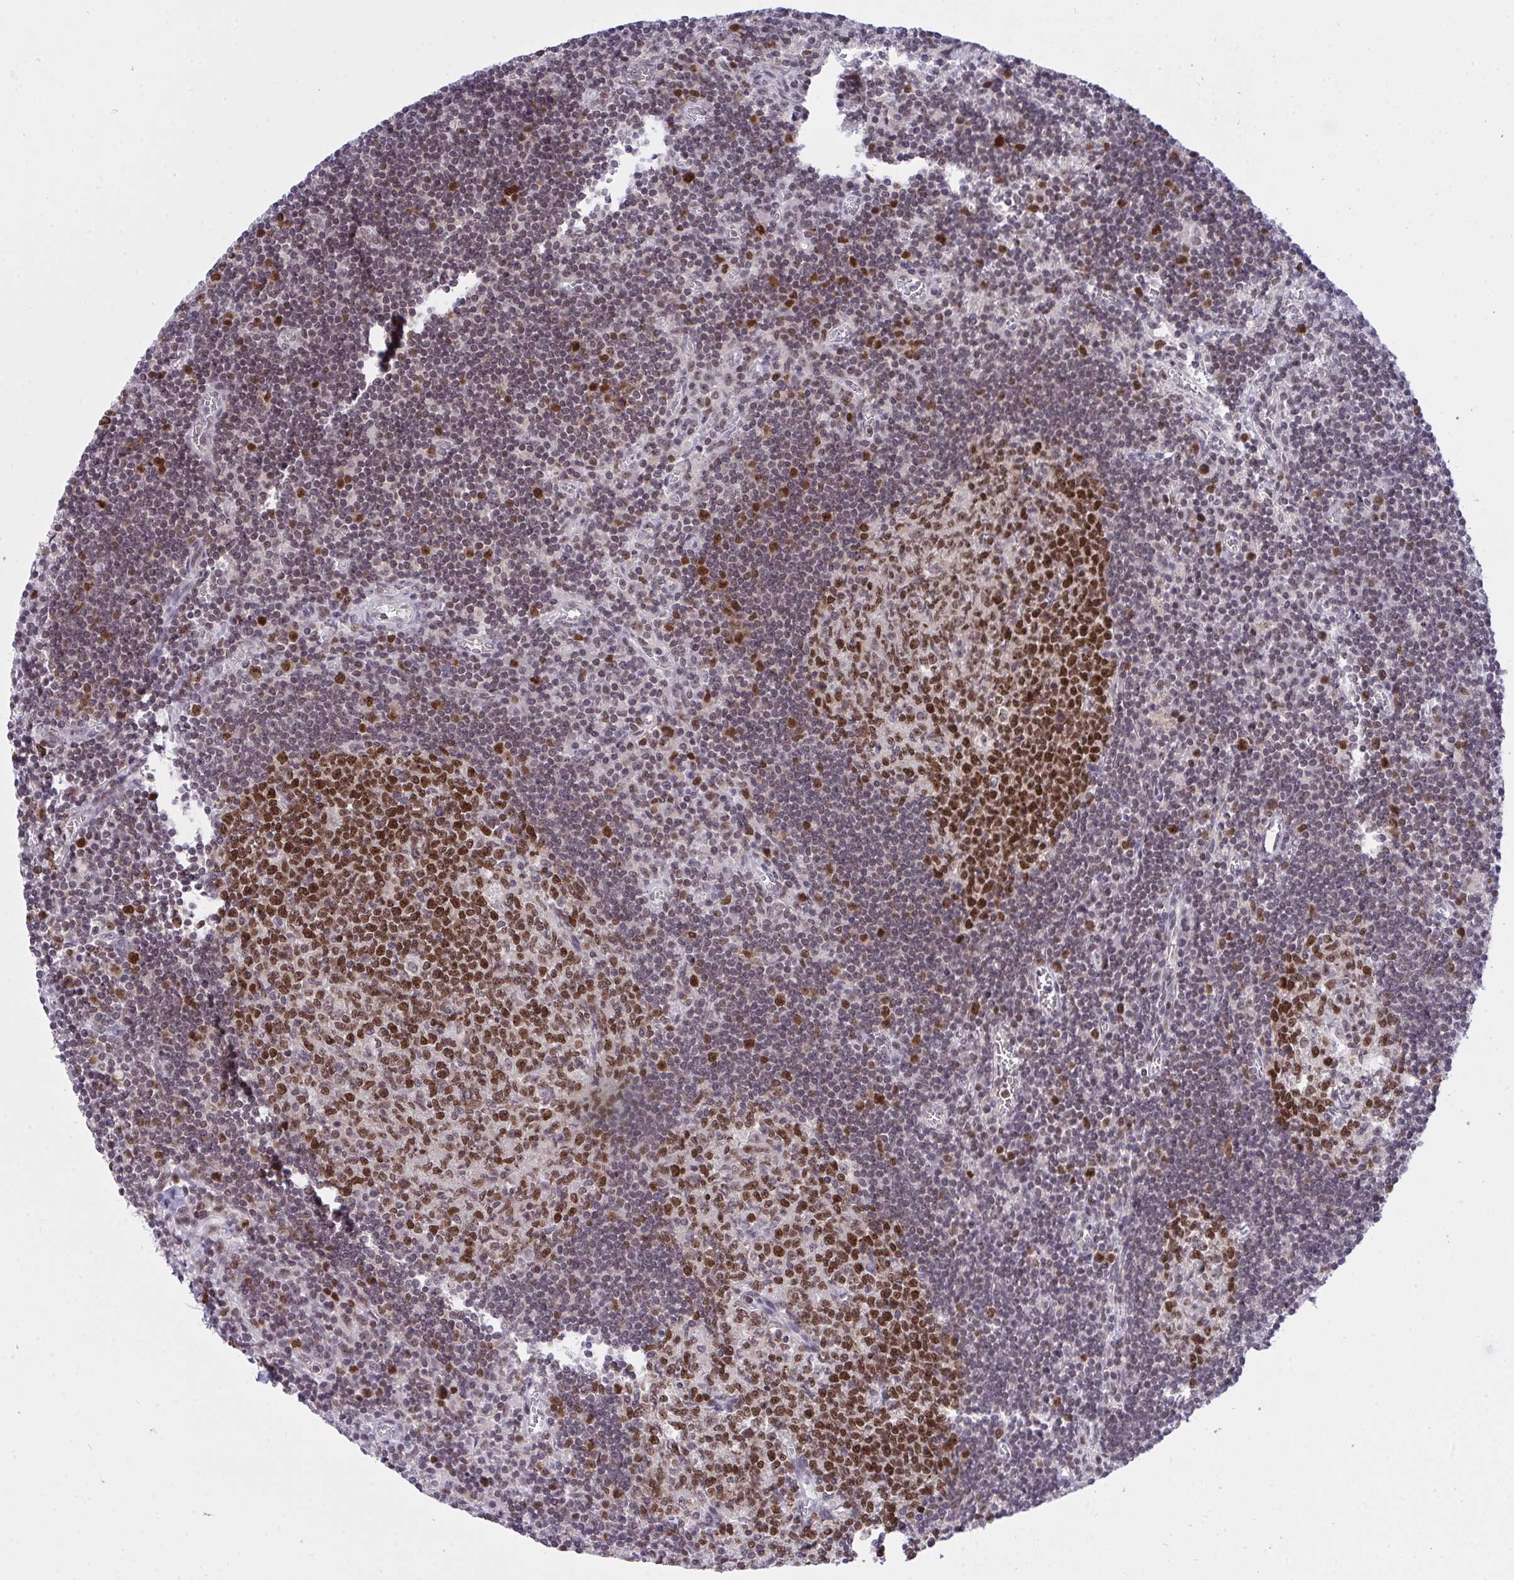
{"staining": {"intensity": "strong", "quantity": ">75%", "location": "nuclear"}, "tissue": "lymph node", "cell_type": "Germinal center cells", "image_type": "normal", "snomed": [{"axis": "morphology", "description": "Normal tissue, NOS"}, {"axis": "topography", "description": "Lymph node"}], "caption": "Human lymph node stained for a protein (brown) displays strong nuclear positive staining in about >75% of germinal center cells.", "gene": "RFC4", "patient": {"sex": "male", "age": 67}}